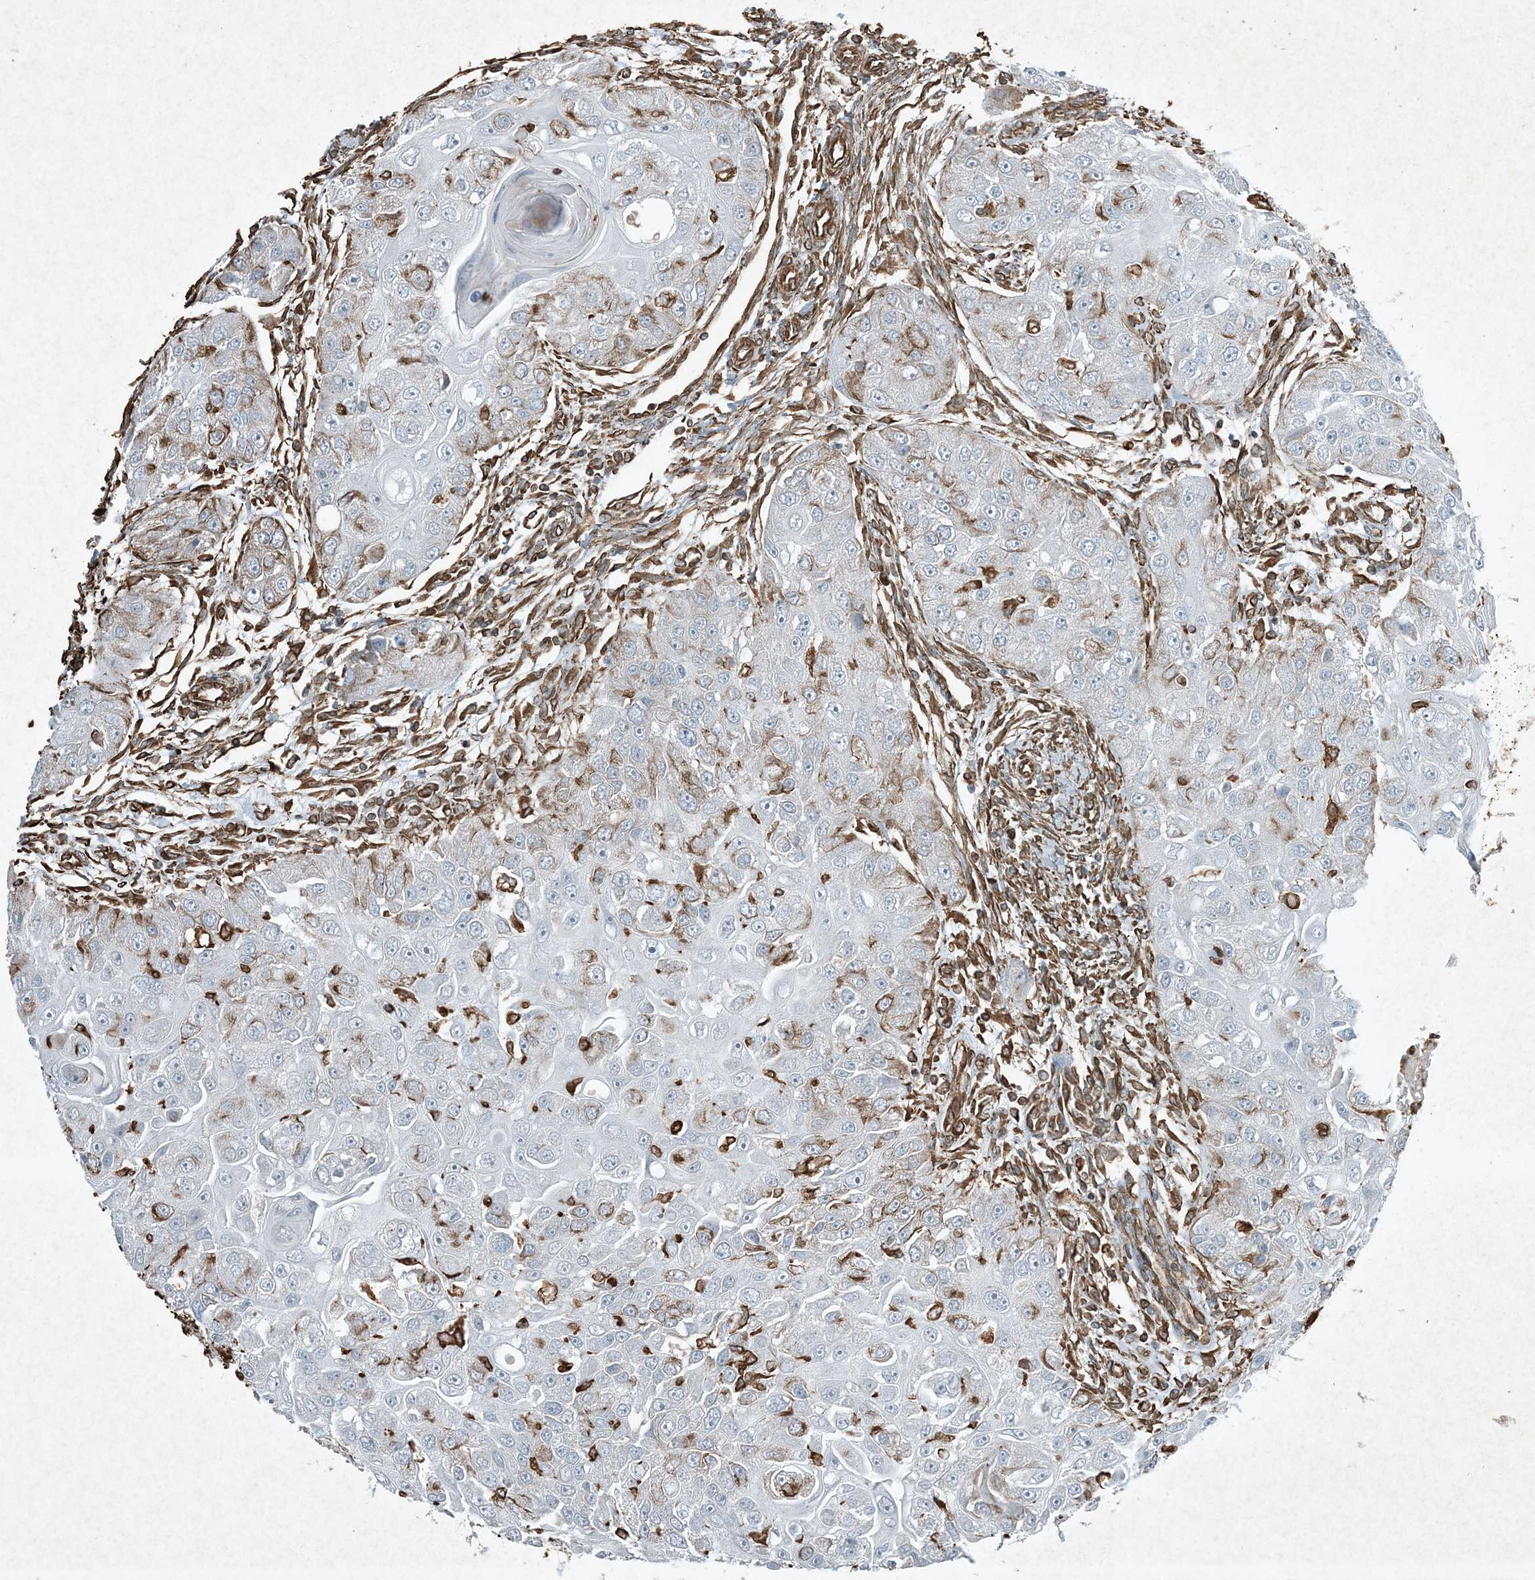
{"staining": {"intensity": "moderate", "quantity": "<25%", "location": "cytoplasmic/membranous"}, "tissue": "head and neck cancer", "cell_type": "Tumor cells", "image_type": "cancer", "snomed": [{"axis": "morphology", "description": "Normal tissue, NOS"}, {"axis": "morphology", "description": "Squamous cell carcinoma, NOS"}, {"axis": "topography", "description": "Skeletal muscle"}, {"axis": "topography", "description": "Head-Neck"}], "caption": "IHC (DAB) staining of head and neck squamous cell carcinoma reveals moderate cytoplasmic/membranous protein positivity in about <25% of tumor cells.", "gene": "RYK", "patient": {"sex": "male", "age": 51}}